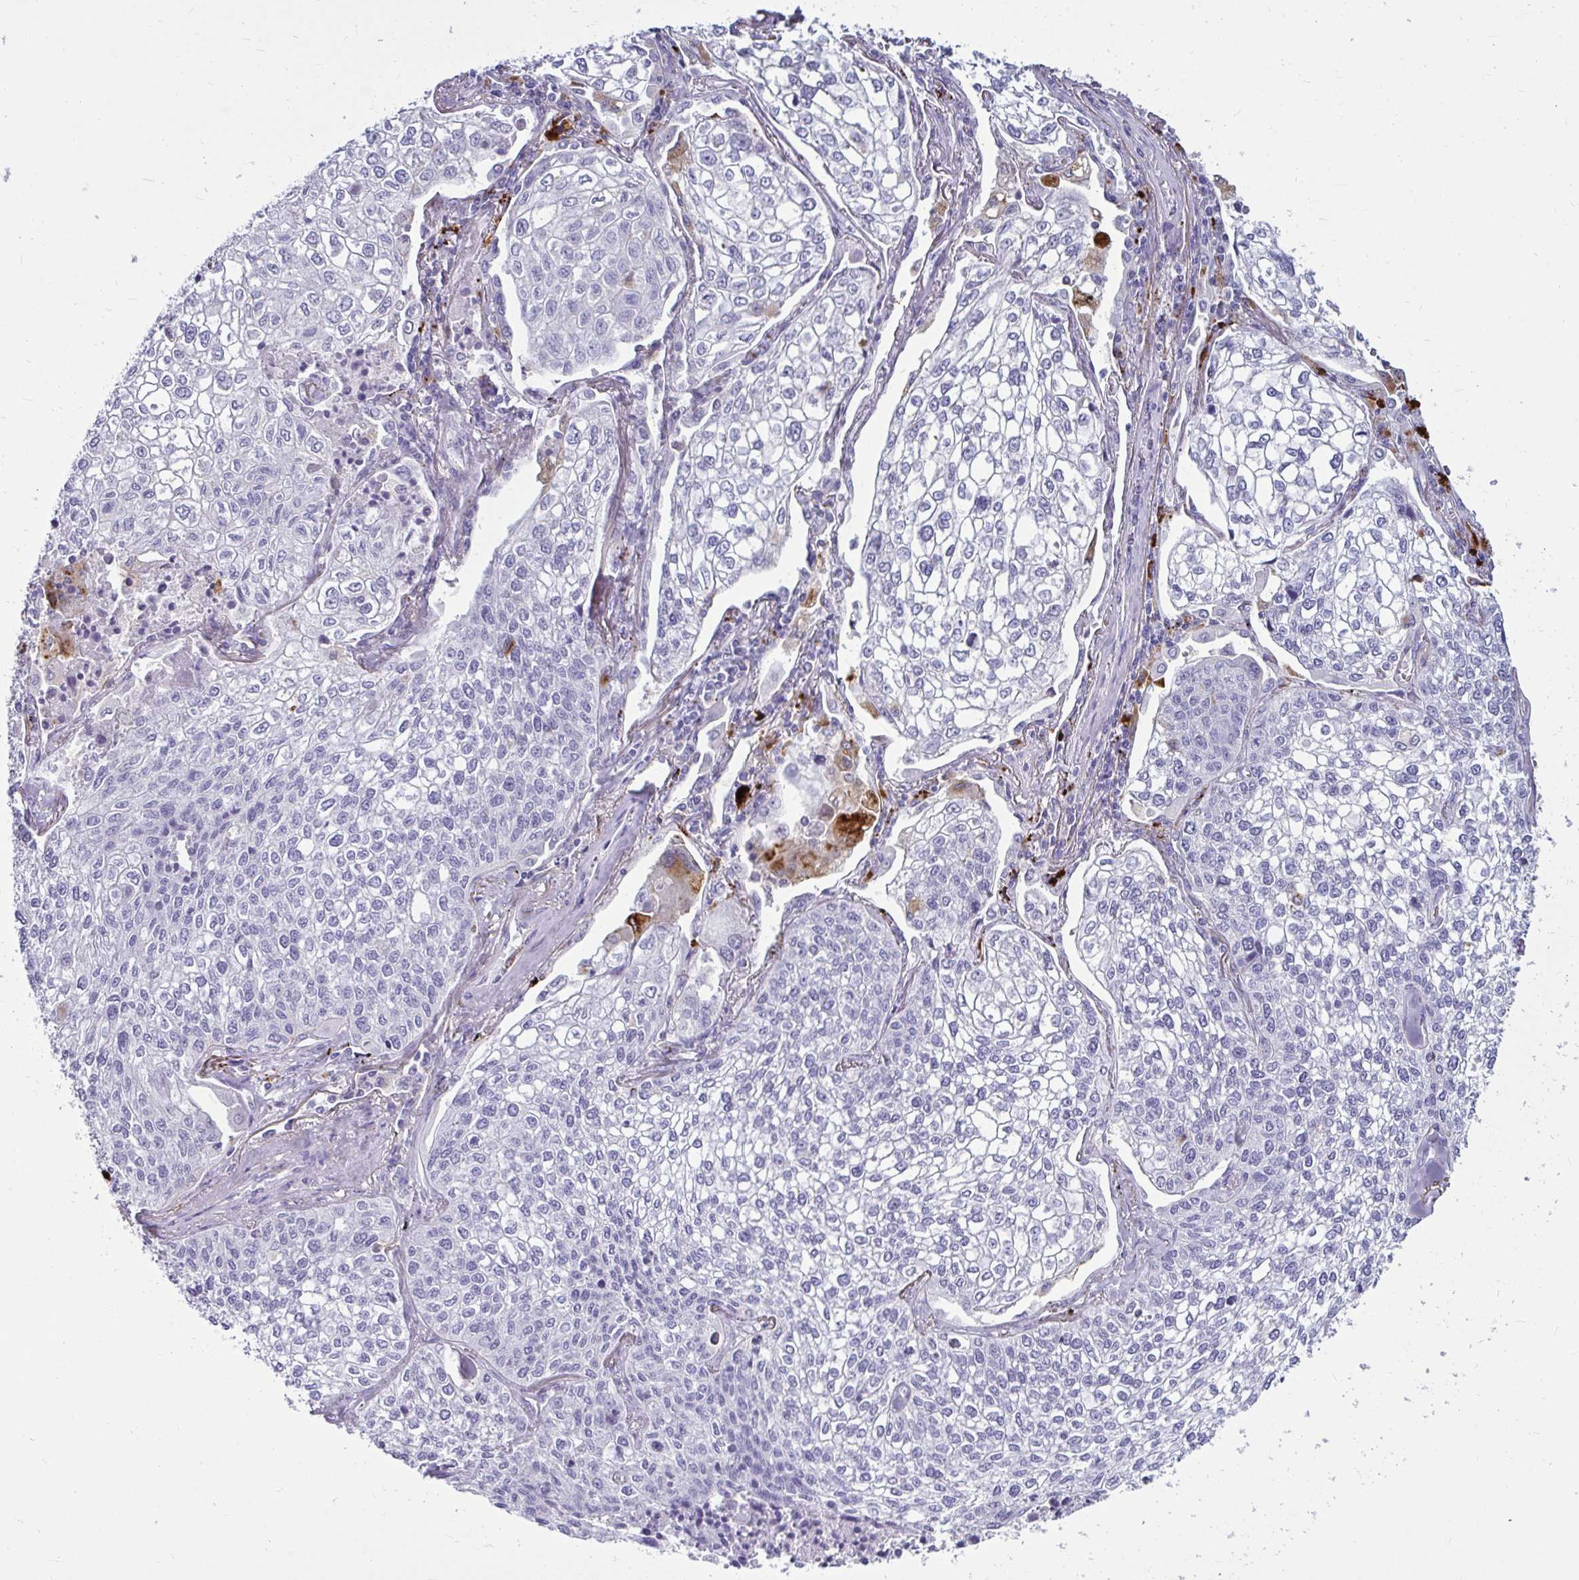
{"staining": {"intensity": "negative", "quantity": "none", "location": "none"}, "tissue": "lung cancer", "cell_type": "Tumor cells", "image_type": "cancer", "snomed": [{"axis": "morphology", "description": "Squamous cell carcinoma, NOS"}, {"axis": "topography", "description": "Lung"}], "caption": "IHC image of human lung cancer (squamous cell carcinoma) stained for a protein (brown), which displays no positivity in tumor cells. (IHC, brightfield microscopy, high magnification).", "gene": "CTSZ", "patient": {"sex": "male", "age": 74}}